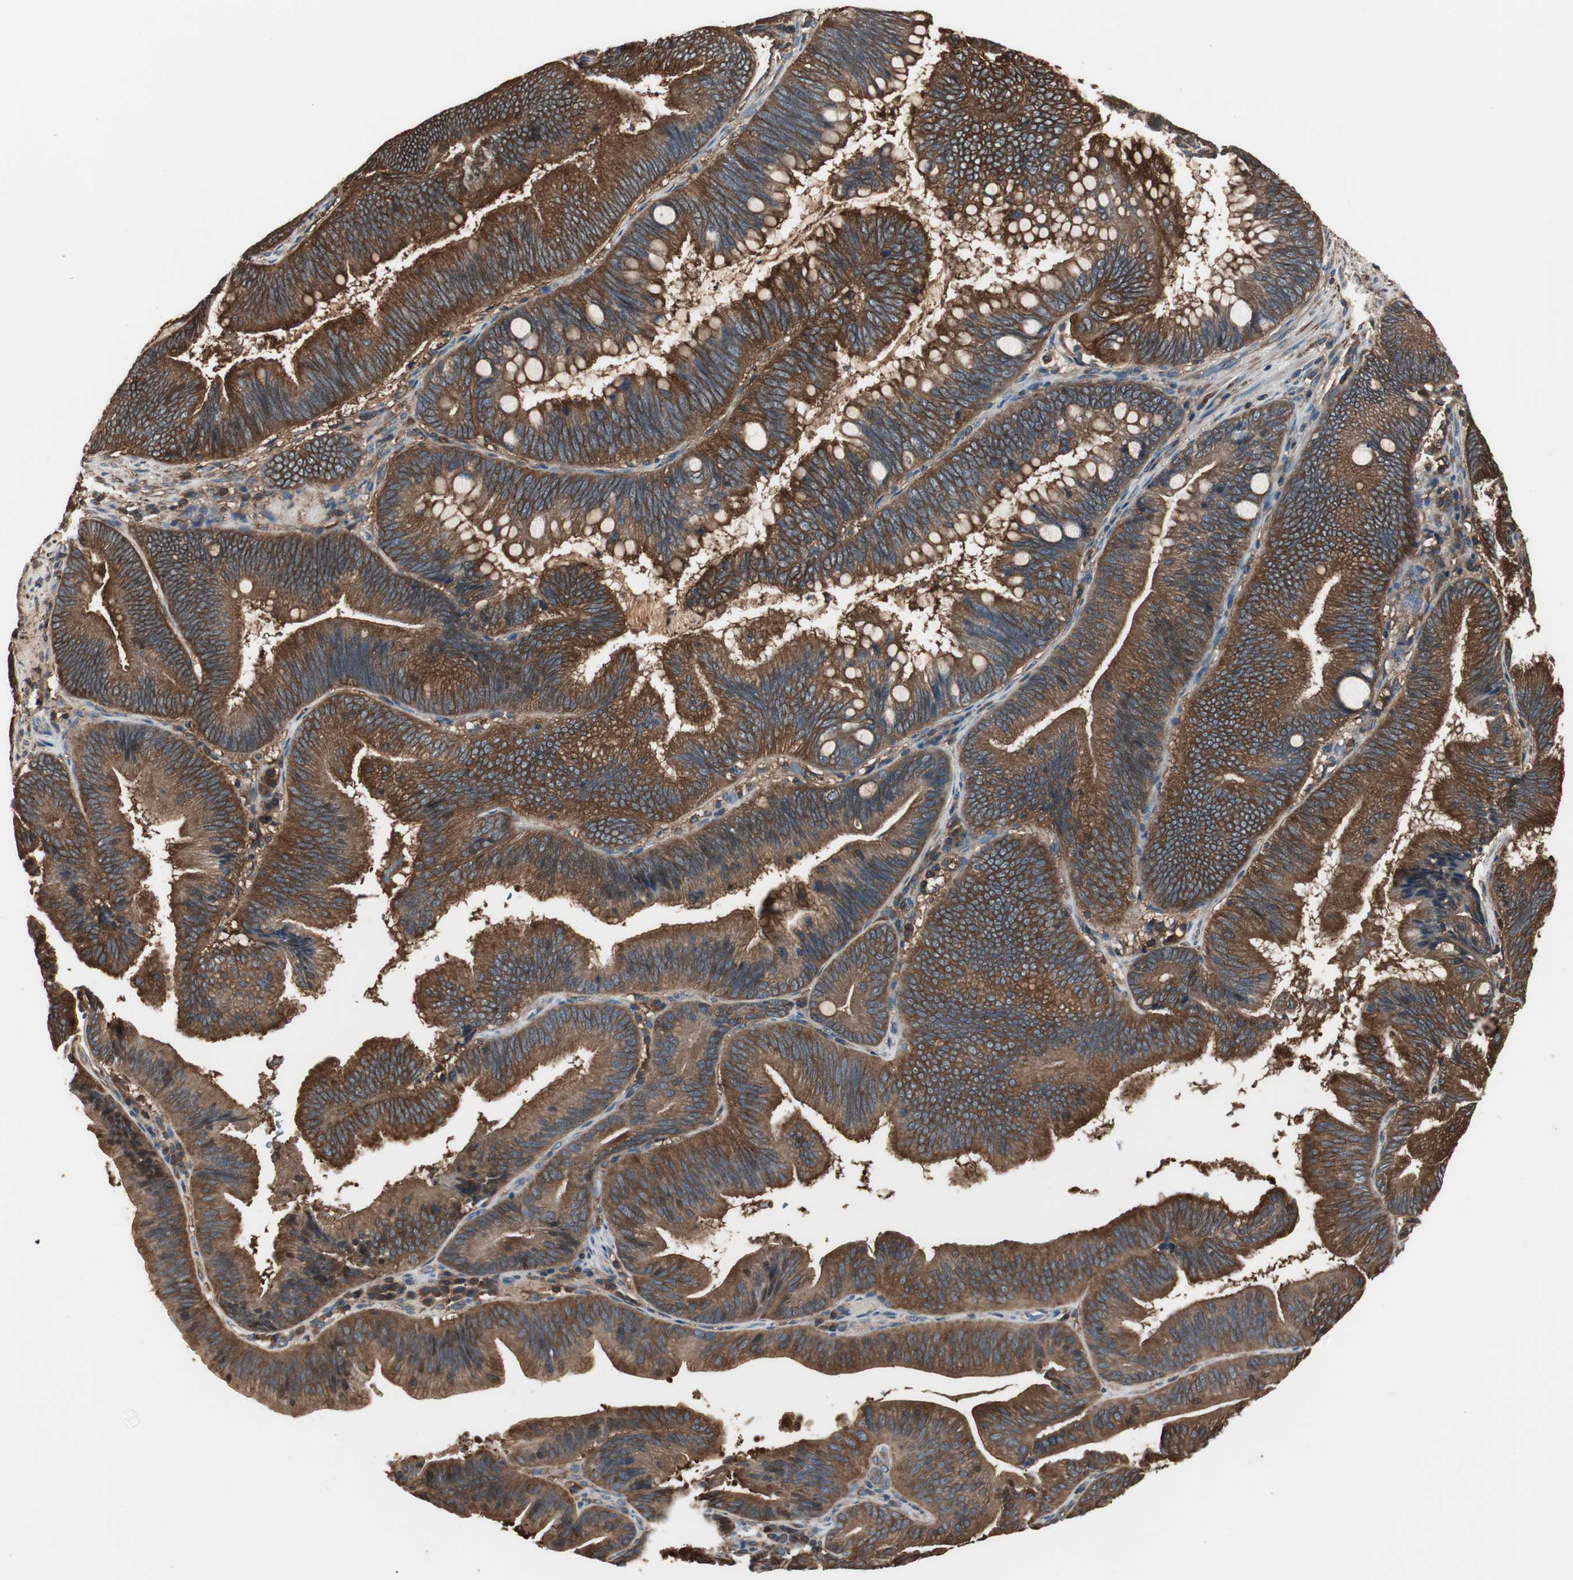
{"staining": {"intensity": "moderate", "quantity": ">75%", "location": "cytoplasmic/membranous"}, "tissue": "pancreatic cancer", "cell_type": "Tumor cells", "image_type": "cancer", "snomed": [{"axis": "morphology", "description": "Adenocarcinoma, NOS"}, {"axis": "topography", "description": "Pancreas"}], "caption": "Human pancreatic cancer stained with a protein marker displays moderate staining in tumor cells.", "gene": "CAPNS1", "patient": {"sex": "male", "age": 82}}